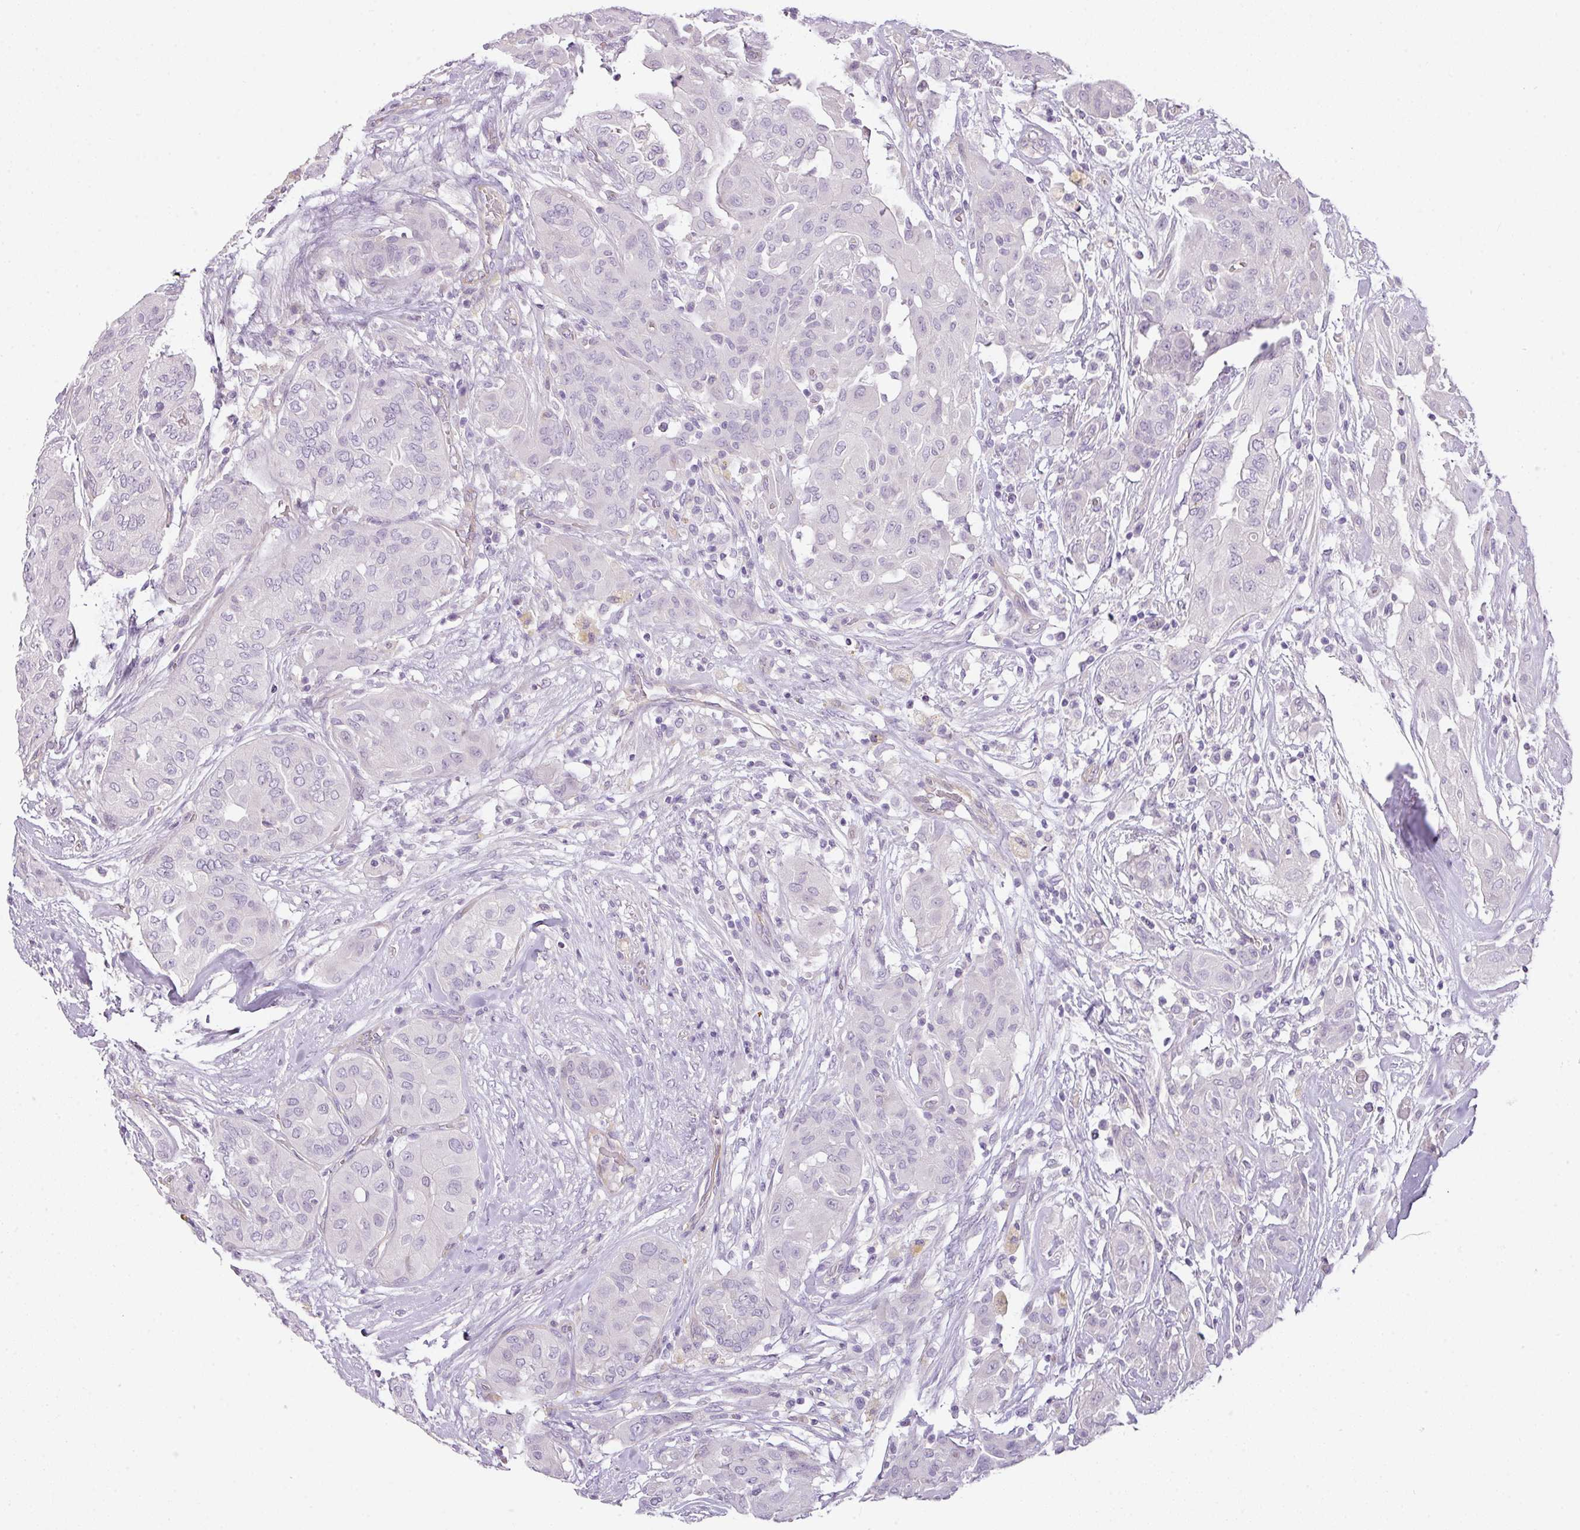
{"staining": {"intensity": "negative", "quantity": "none", "location": "none"}, "tissue": "thyroid cancer", "cell_type": "Tumor cells", "image_type": "cancer", "snomed": [{"axis": "morphology", "description": "Papillary adenocarcinoma, NOS"}, {"axis": "topography", "description": "Thyroid gland"}], "caption": "IHC image of thyroid cancer (papillary adenocarcinoma) stained for a protein (brown), which exhibits no staining in tumor cells.", "gene": "RAX2", "patient": {"sex": "female", "age": 59}}